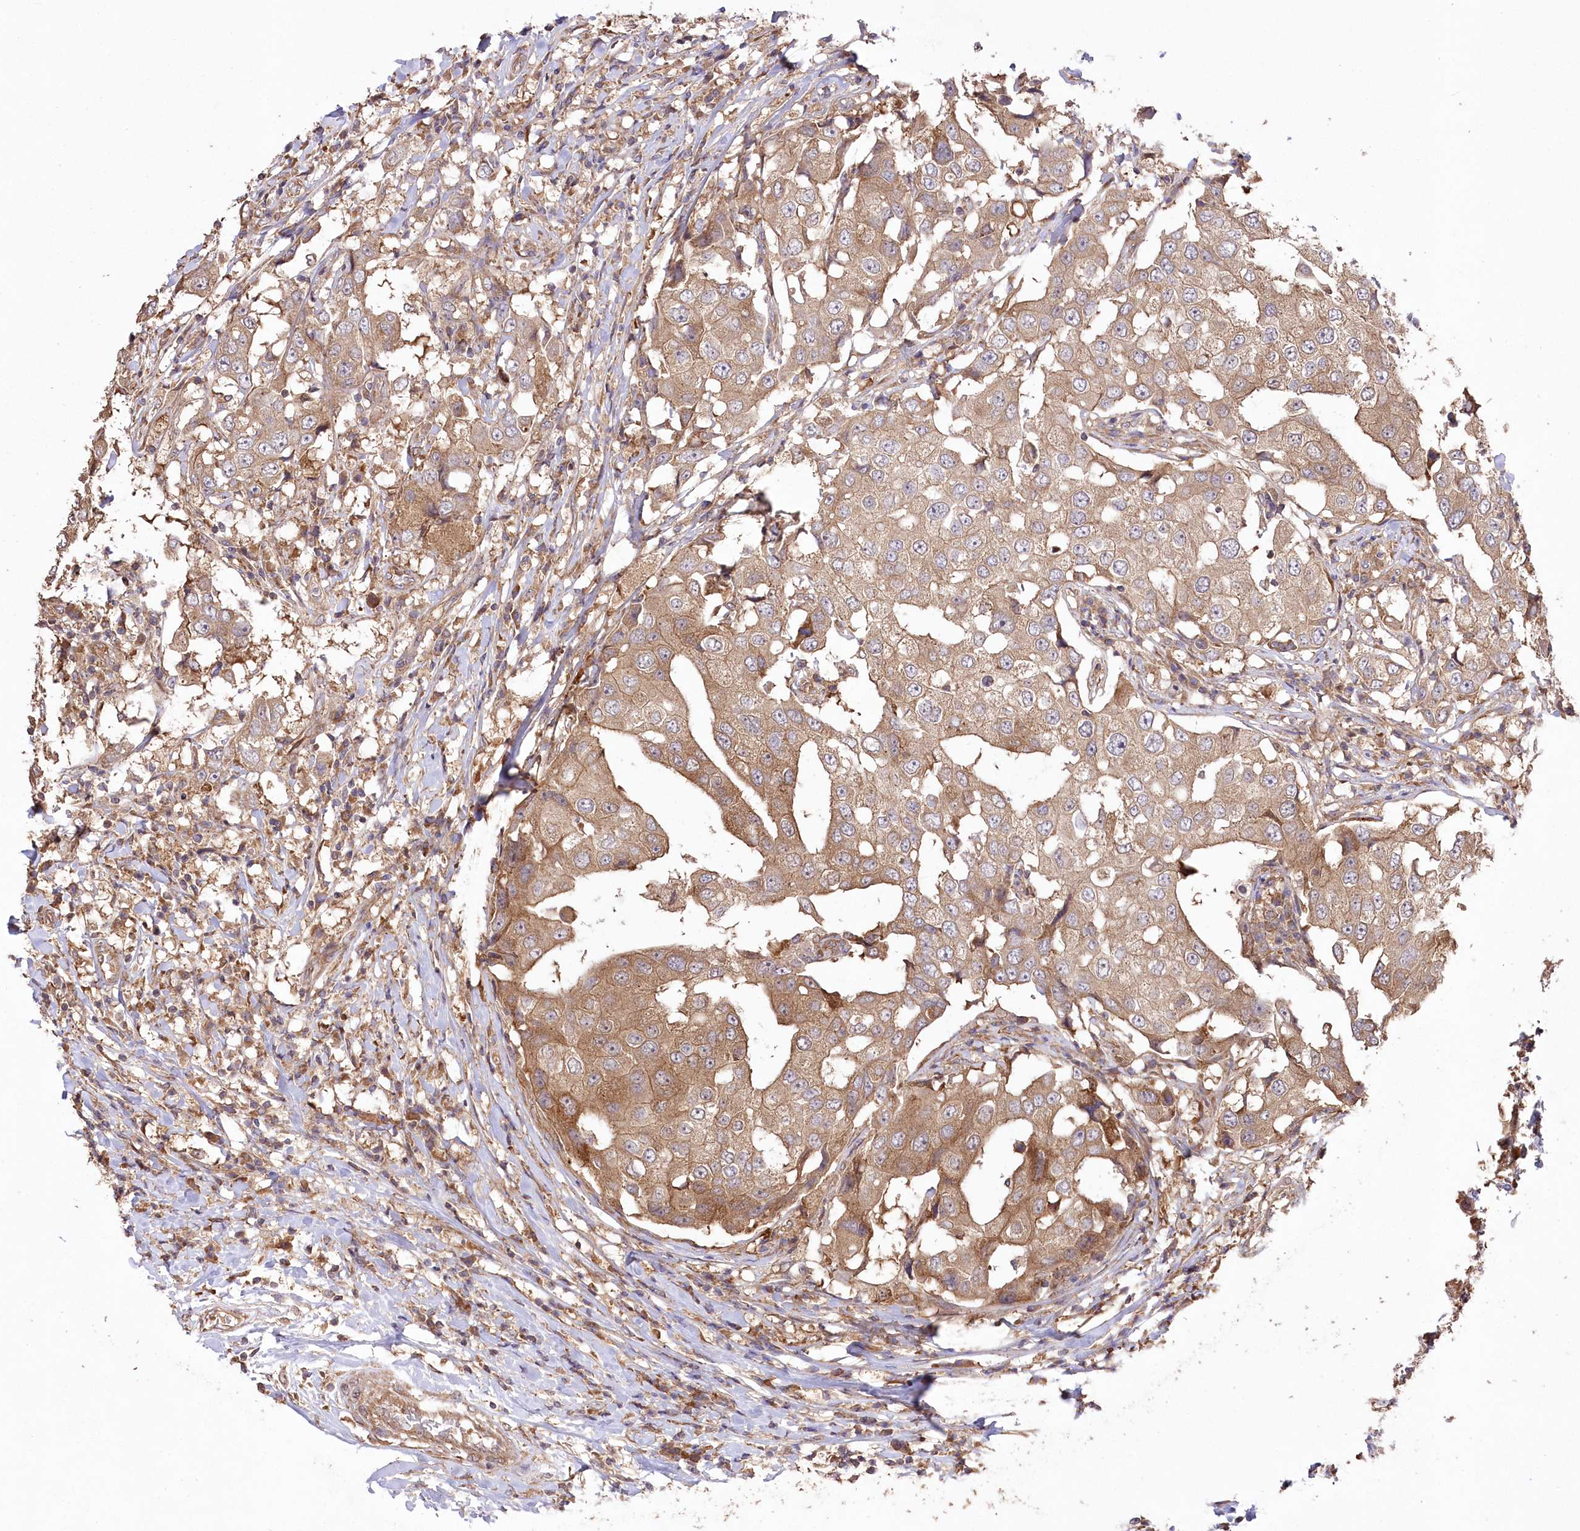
{"staining": {"intensity": "moderate", "quantity": ">75%", "location": "cytoplasmic/membranous"}, "tissue": "breast cancer", "cell_type": "Tumor cells", "image_type": "cancer", "snomed": [{"axis": "morphology", "description": "Duct carcinoma"}, {"axis": "topography", "description": "Breast"}], "caption": "Brown immunohistochemical staining in breast cancer (invasive ductal carcinoma) exhibits moderate cytoplasmic/membranous expression in approximately >75% of tumor cells.", "gene": "PRSS53", "patient": {"sex": "female", "age": 27}}